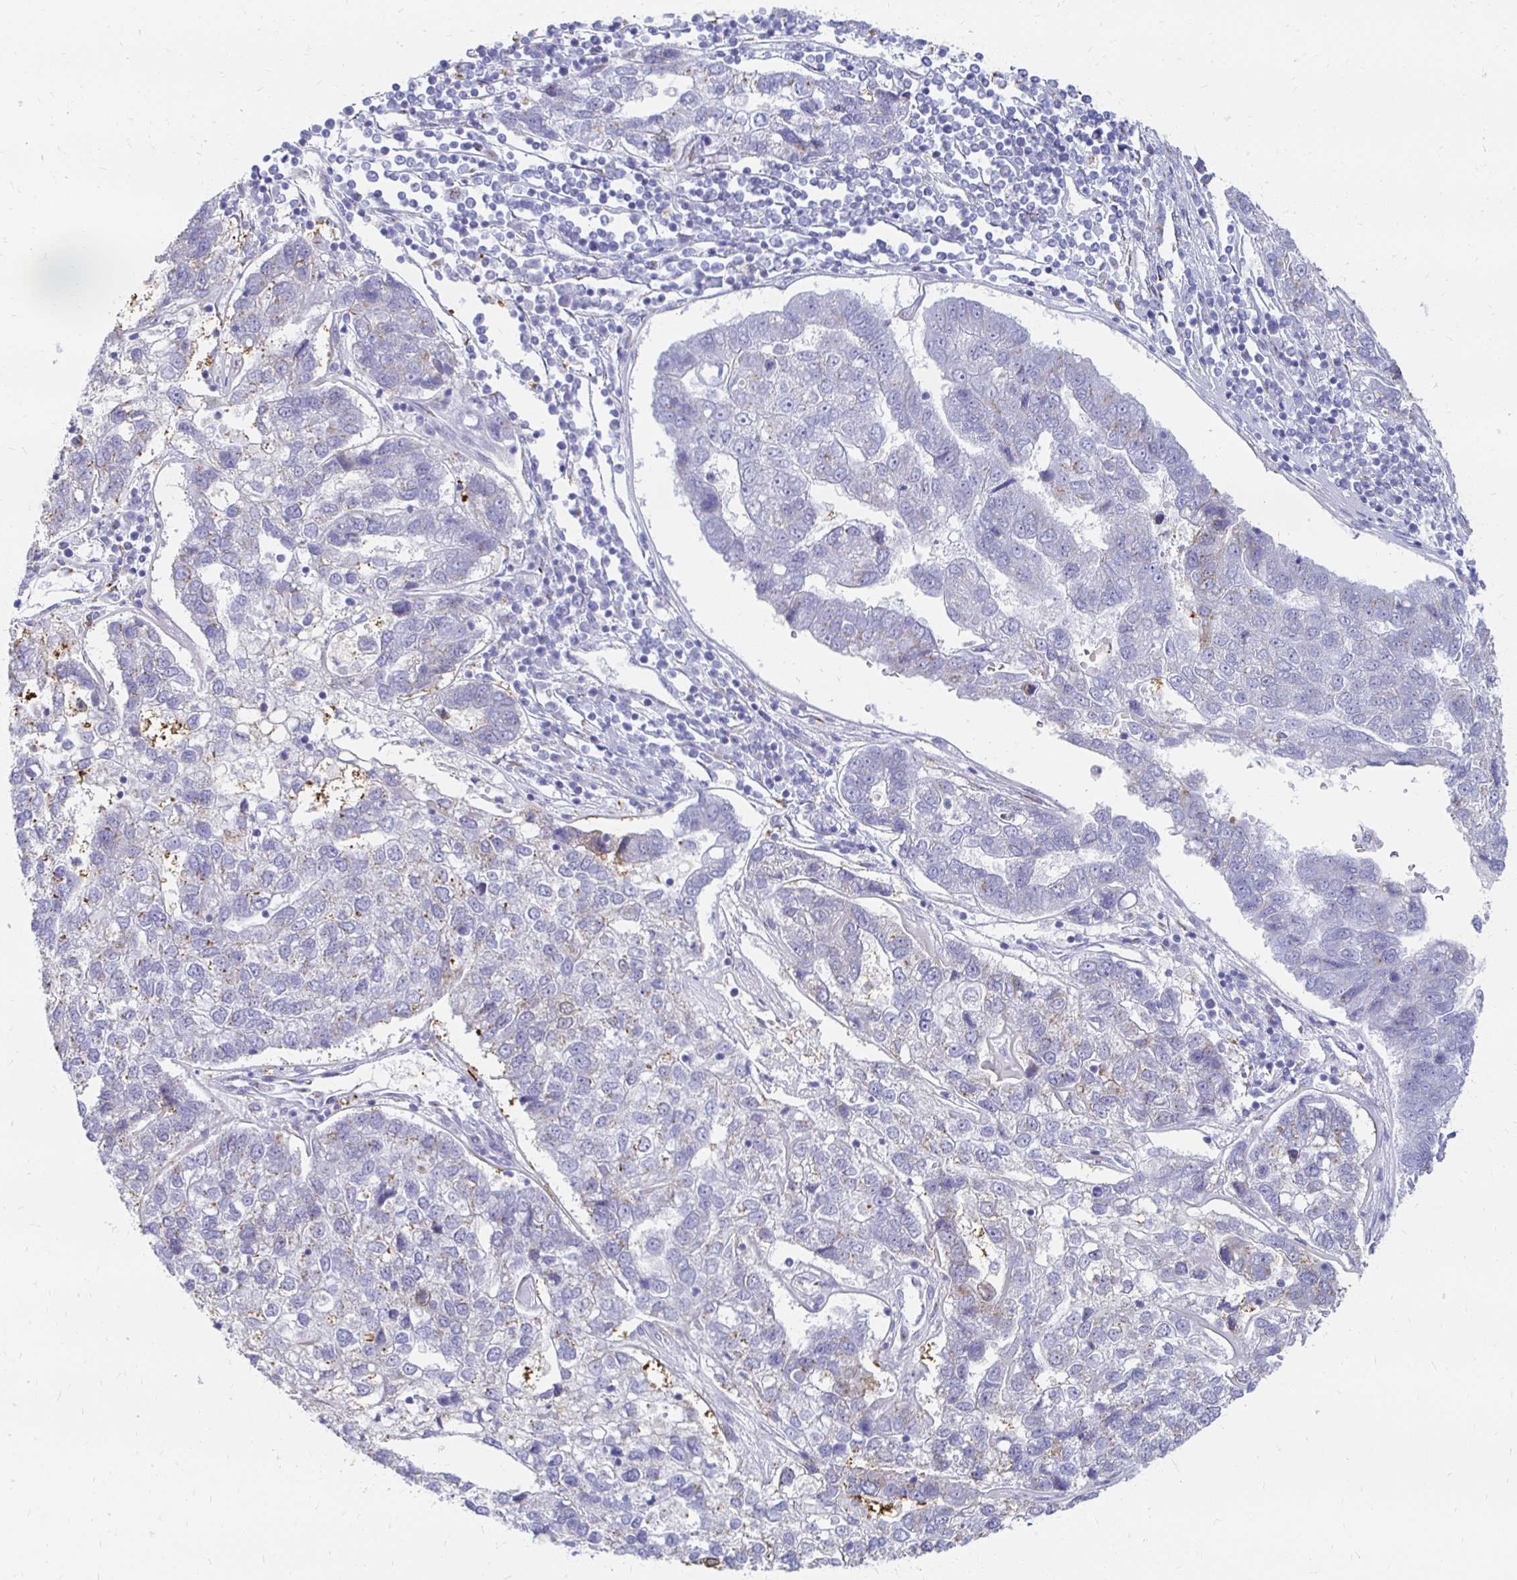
{"staining": {"intensity": "negative", "quantity": "none", "location": "none"}, "tissue": "pancreatic cancer", "cell_type": "Tumor cells", "image_type": "cancer", "snomed": [{"axis": "morphology", "description": "Adenocarcinoma, NOS"}, {"axis": "topography", "description": "Pancreas"}], "caption": "Immunohistochemistry (IHC) of human adenocarcinoma (pancreatic) reveals no positivity in tumor cells.", "gene": "PAGE4", "patient": {"sex": "female", "age": 61}}